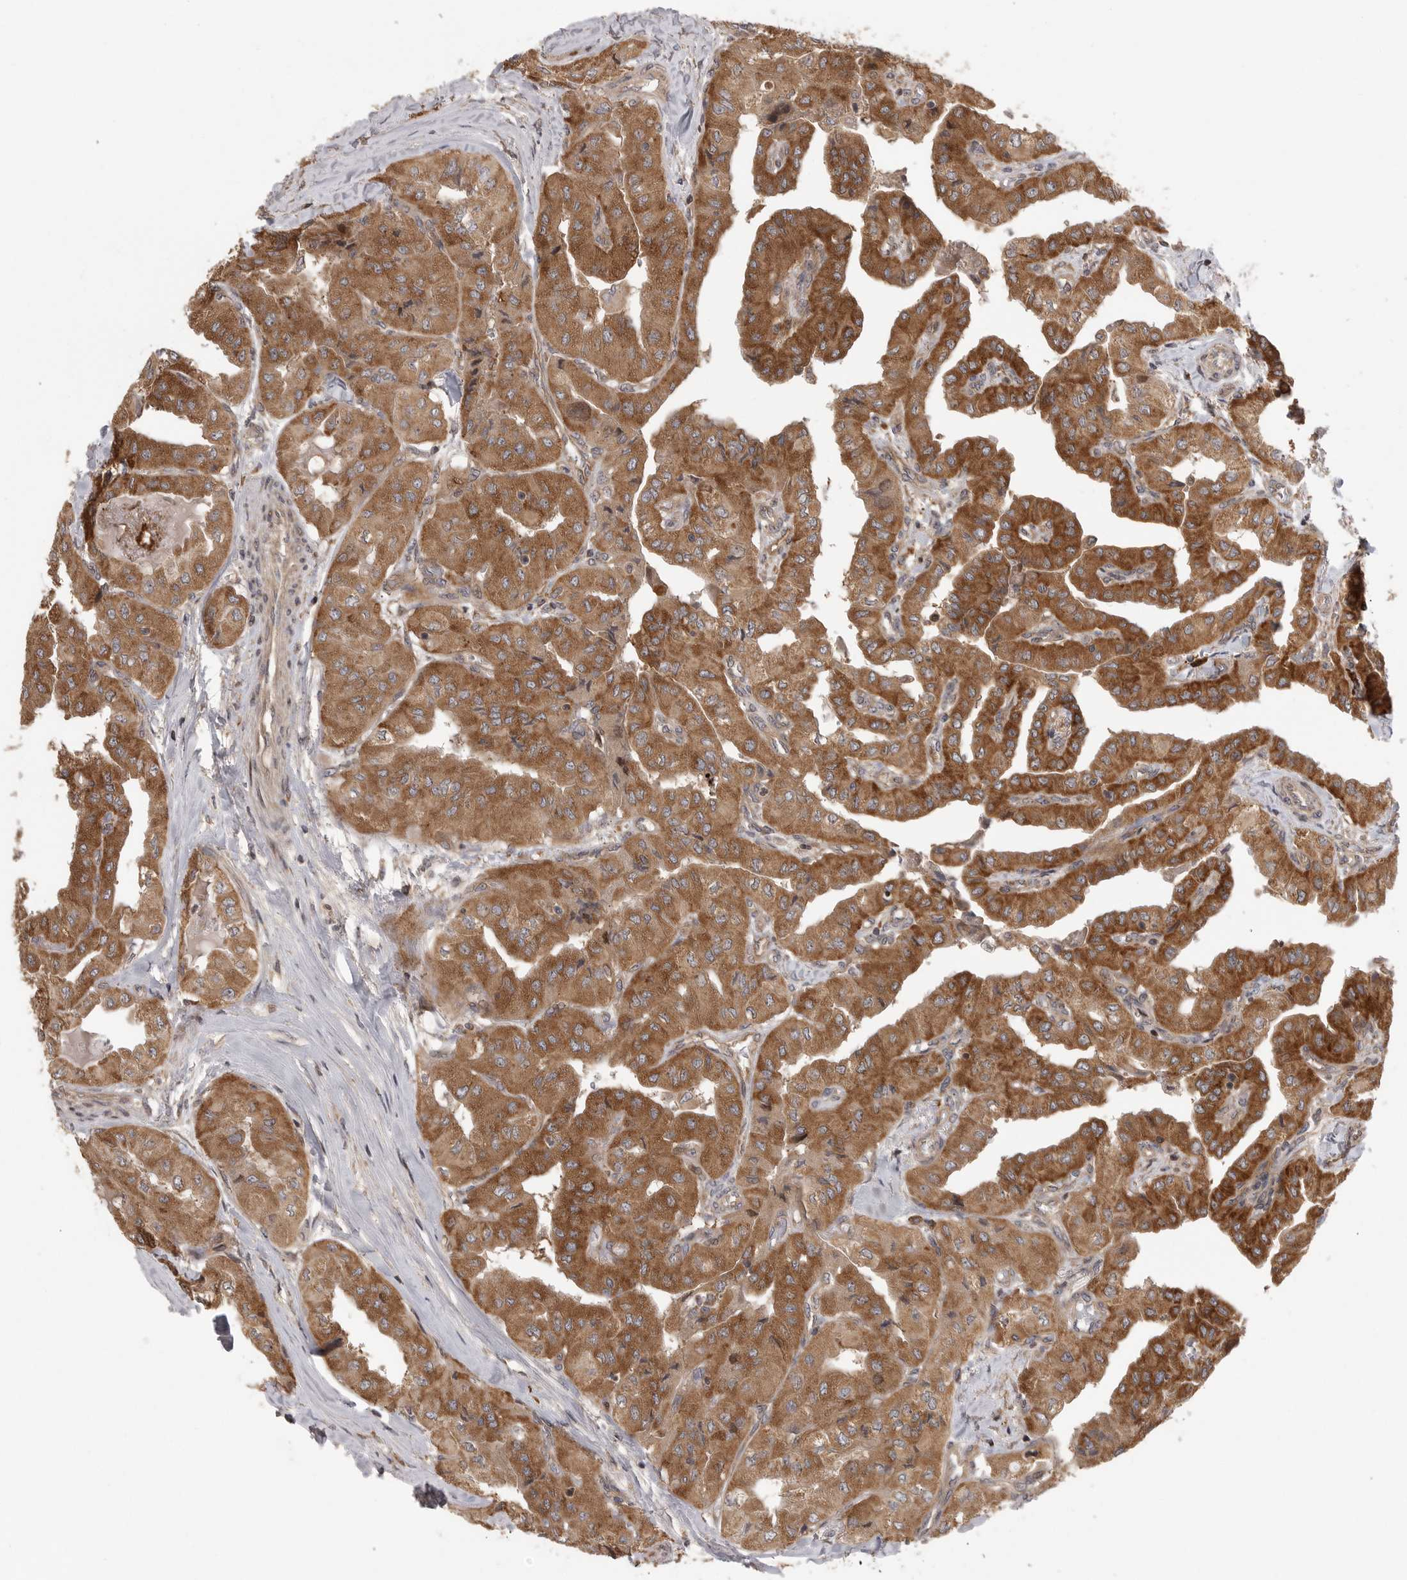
{"staining": {"intensity": "moderate", "quantity": ">75%", "location": "cytoplasmic/membranous"}, "tissue": "thyroid cancer", "cell_type": "Tumor cells", "image_type": "cancer", "snomed": [{"axis": "morphology", "description": "Papillary adenocarcinoma, NOS"}, {"axis": "topography", "description": "Thyroid gland"}], "caption": "Protein analysis of thyroid cancer tissue exhibits moderate cytoplasmic/membranous staining in approximately >75% of tumor cells.", "gene": "OXR1", "patient": {"sex": "female", "age": 59}}